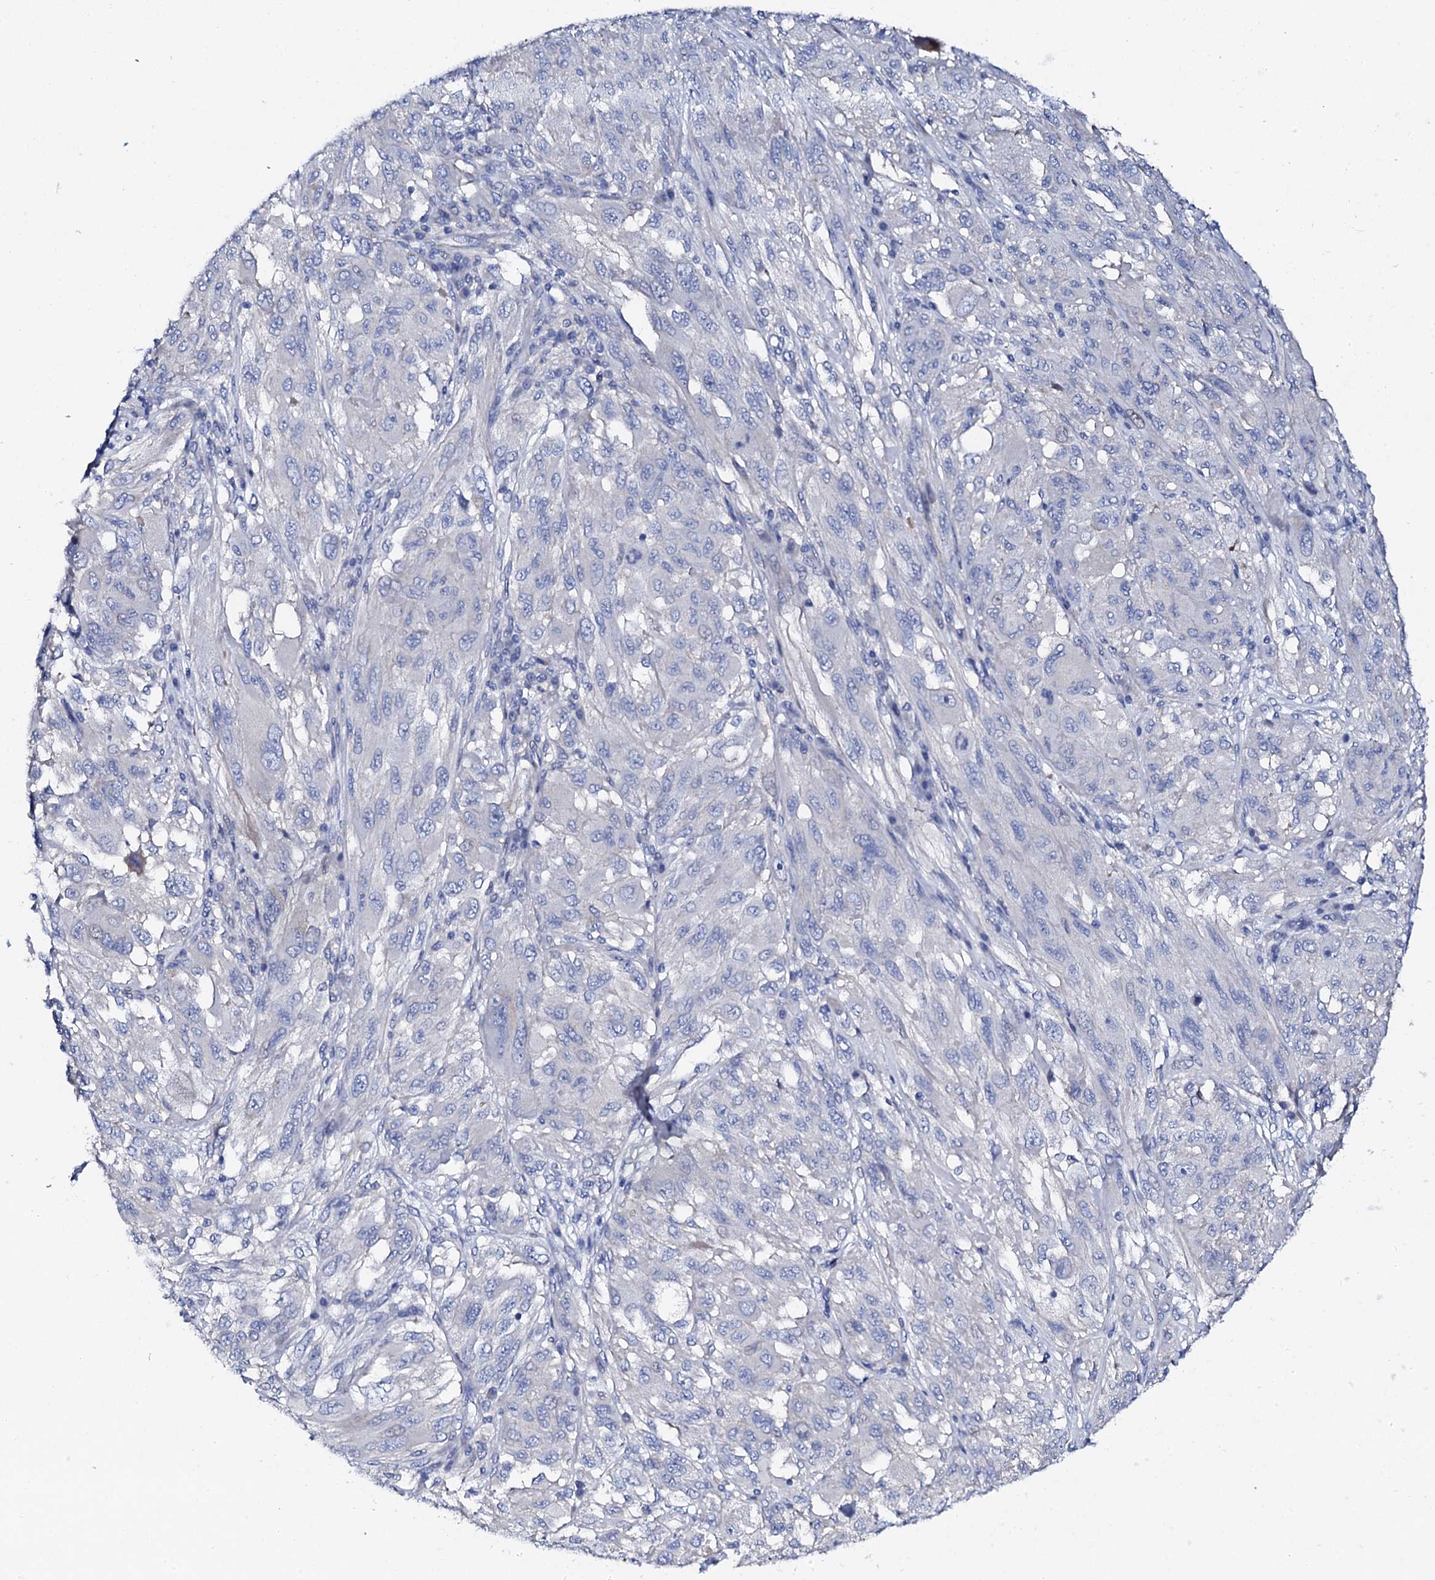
{"staining": {"intensity": "negative", "quantity": "none", "location": "none"}, "tissue": "melanoma", "cell_type": "Tumor cells", "image_type": "cancer", "snomed": [{"axis": "morphology", "description": "Malignant melanoma, NOS"}, {"axis": "topography", "description": "Skin"}], "caption": "Histopathology image shows no protein staining in tumor cells of melanoma tissue. (Brightfield microscopy of DAB (3,3'-diaminobenzidine) IHC at high magnification).", "gene": "TRDN", "patient": {"sex": "female", "age": 91}}